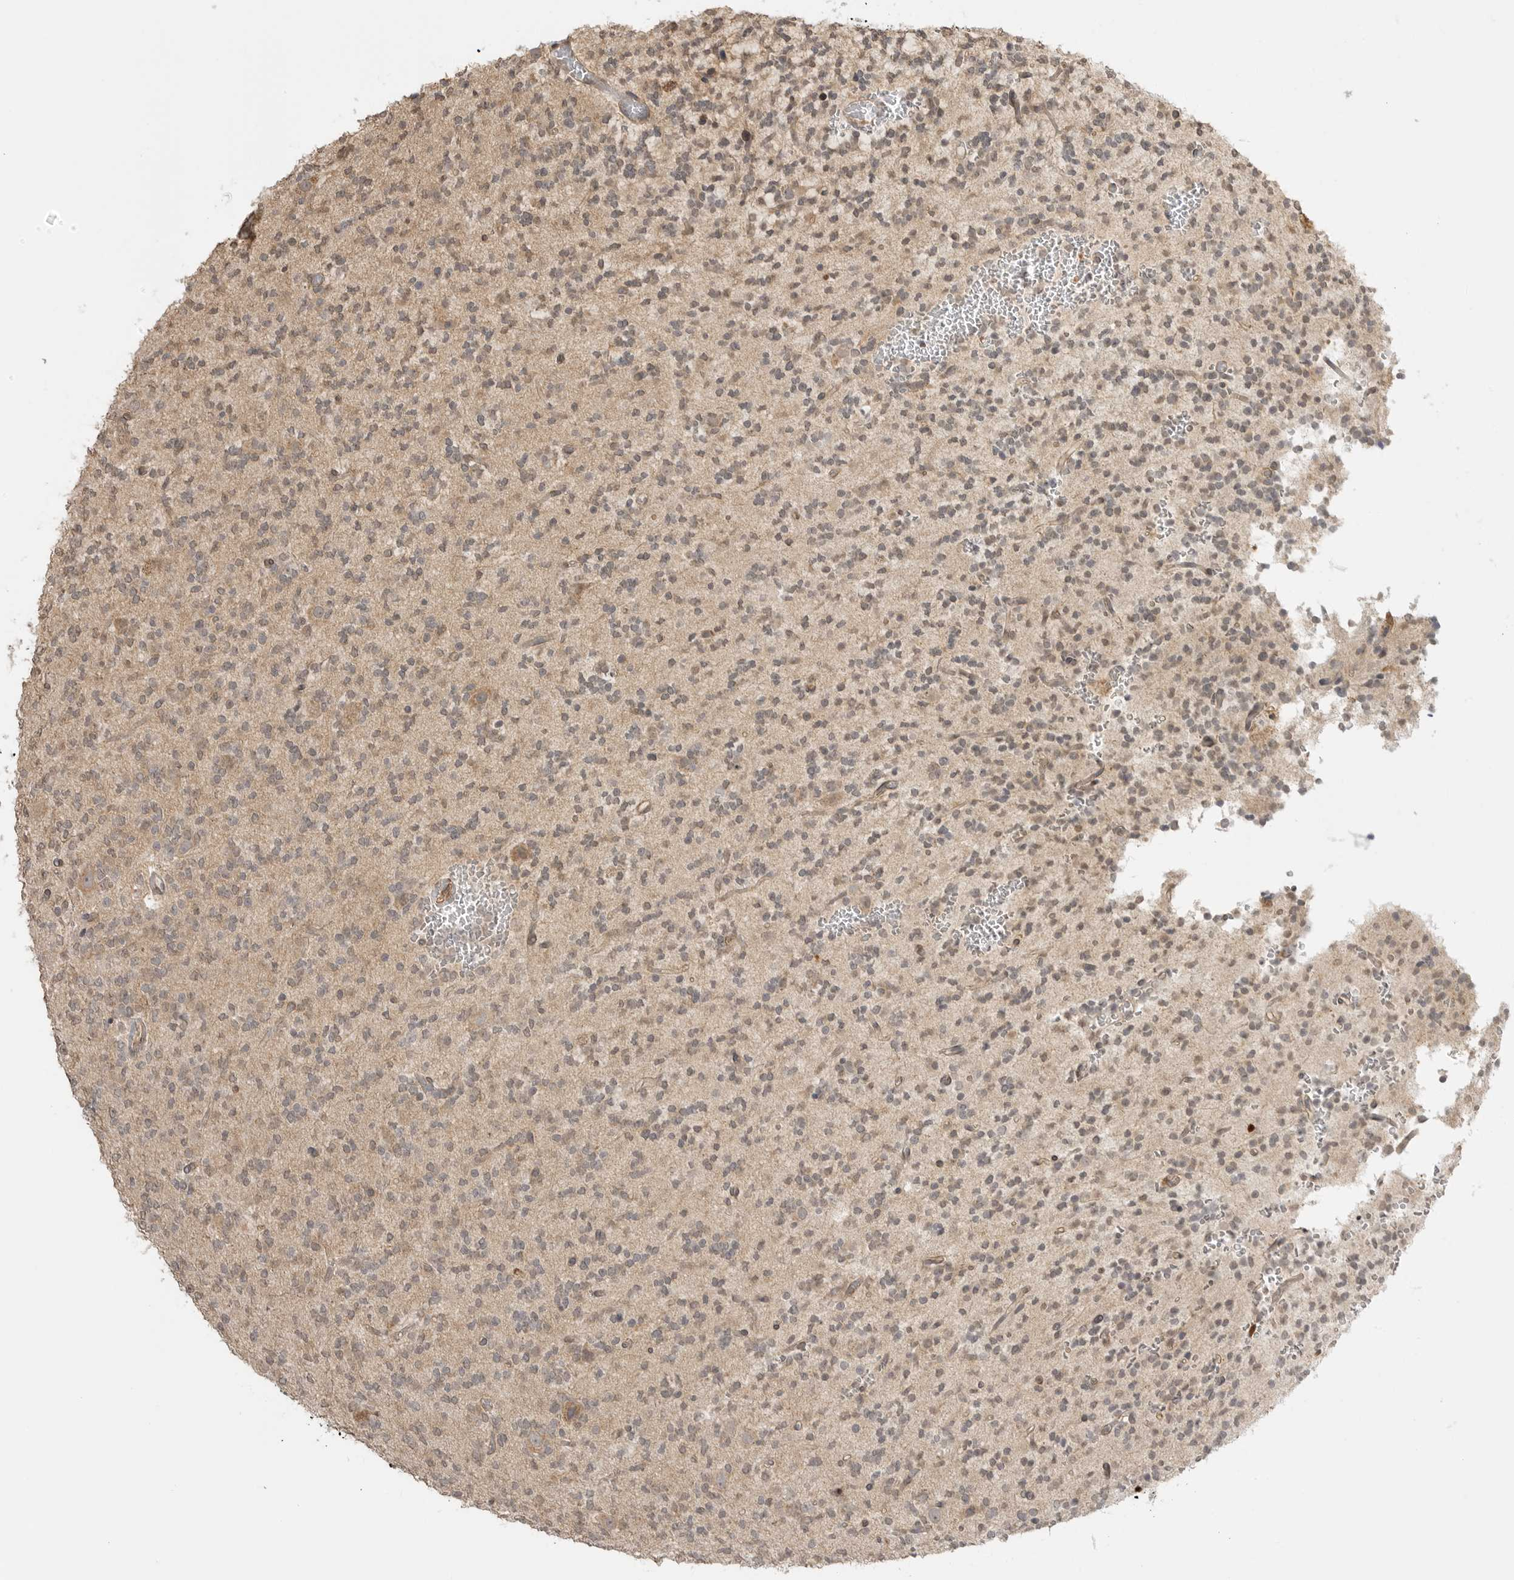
{"staining": {"intensity": "weak", "quantity": "25%-75%", "location": "cytoplasmic/membranous"}, "tissue": "glioma", "cell_type": "Tumor cells", "image_type": "cancer", "snomed": [{"axis": "morphology", "description": "Glioma, malignant, Low grade"}, {"axis": "topography", "description": "Brain"}], "caption": "Weak cytoplasmic/membranous protein positivity is identified in approximately 25%-75% of tumor cells in glioma. (DAB = brown stain, brightfield microscopy at high magnification).", "gene": "GPC2", "patient": {"sex": "male", "age": 38}}